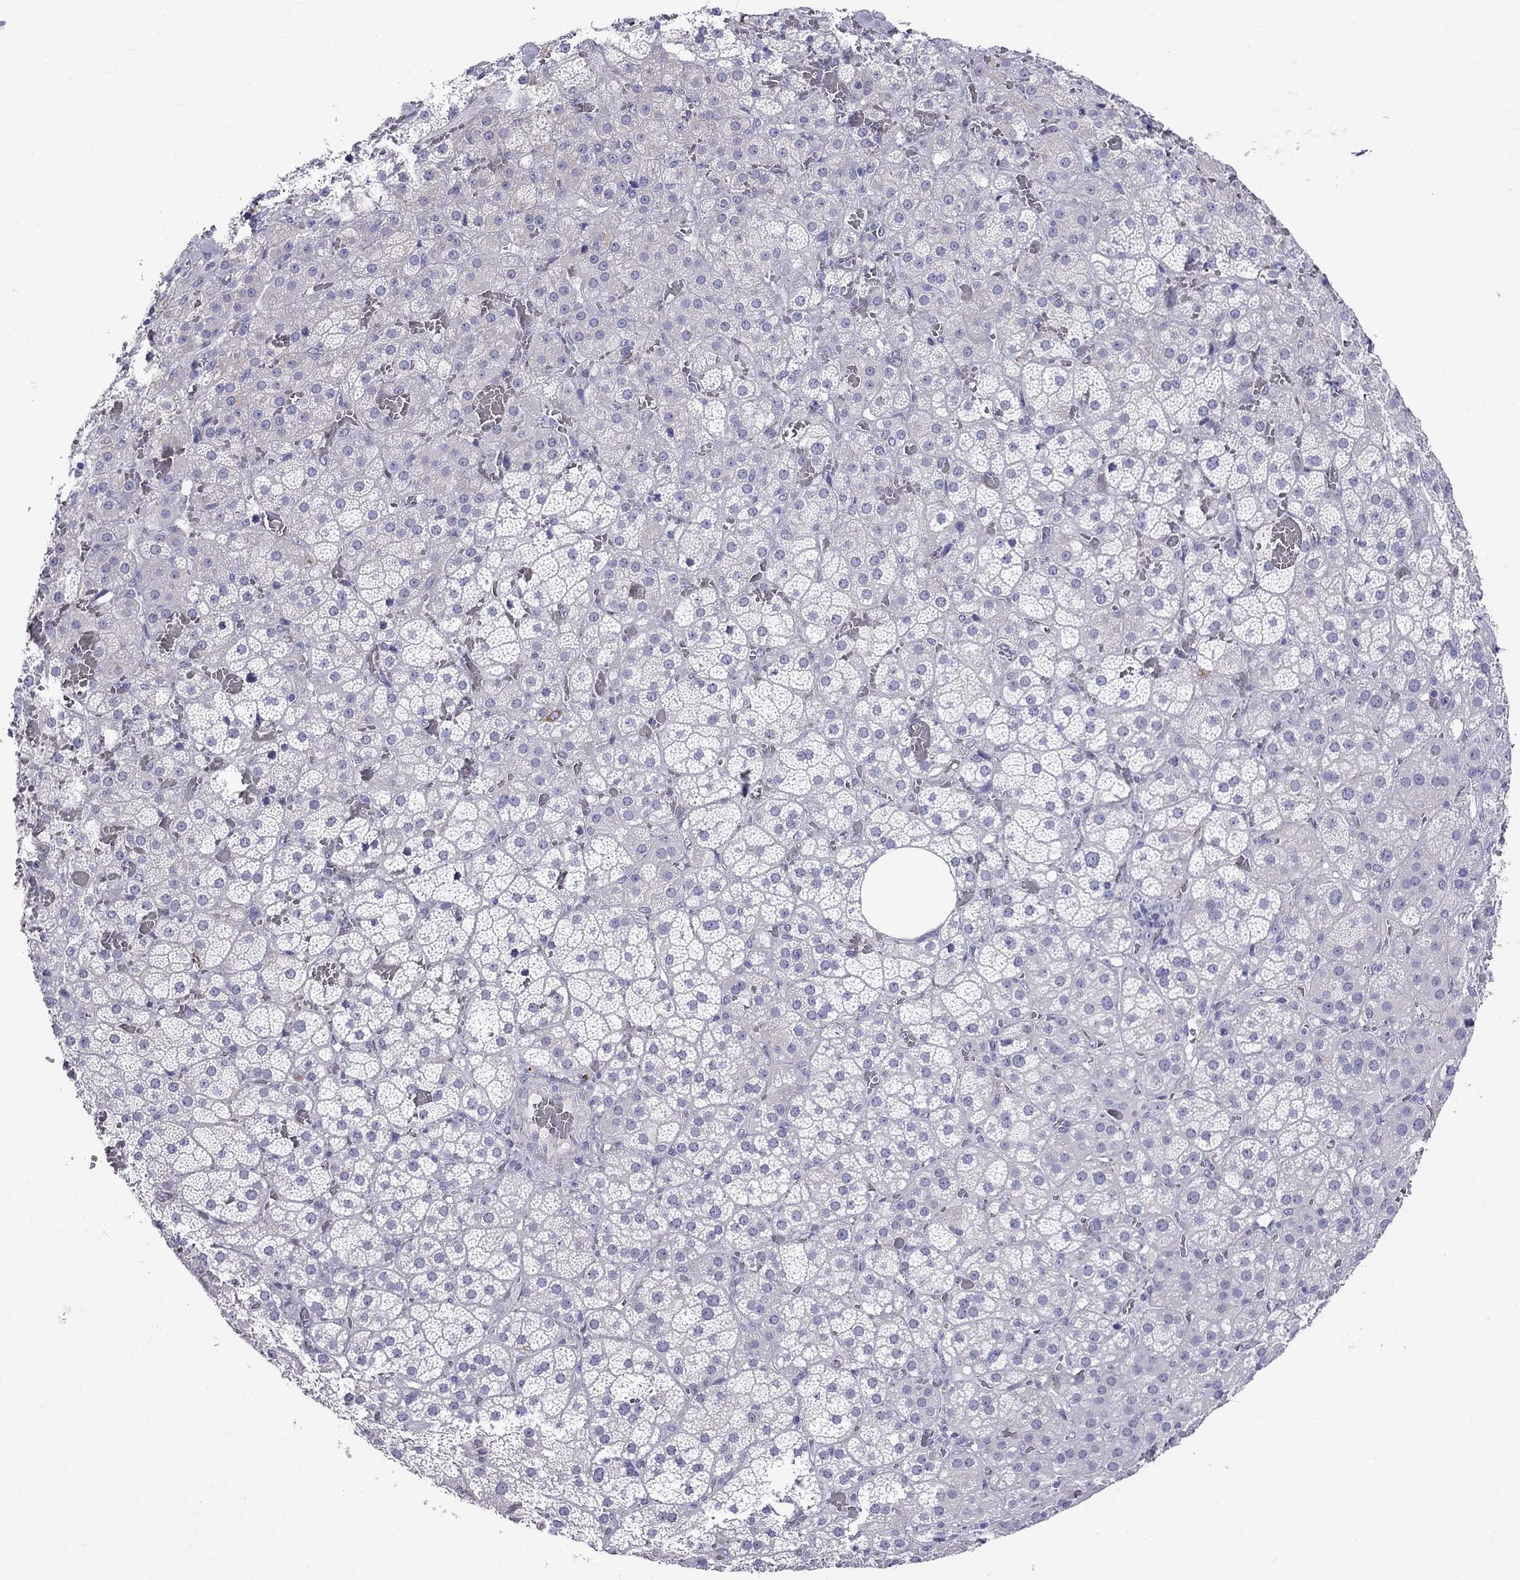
{"staining": {"intensity": "negative", "quantity": "none", "location": "none"}, "tissue": "adrenal gland", "cell_type": "Glandular cells", "image_type": "normal", "snomed": [{"axis": "morphology", "description": "Normal tissue, NOS"}, {"axis": "topography", "description": "Adrenal gland"}], "caption": "An immunohistochemistry (IHC) image of unremarkable adrenal gland is shown. There is no staining in glandular cells of adrenal gland.", "gene": "MGP", "patient": {"sex": "male", "age": 57}}